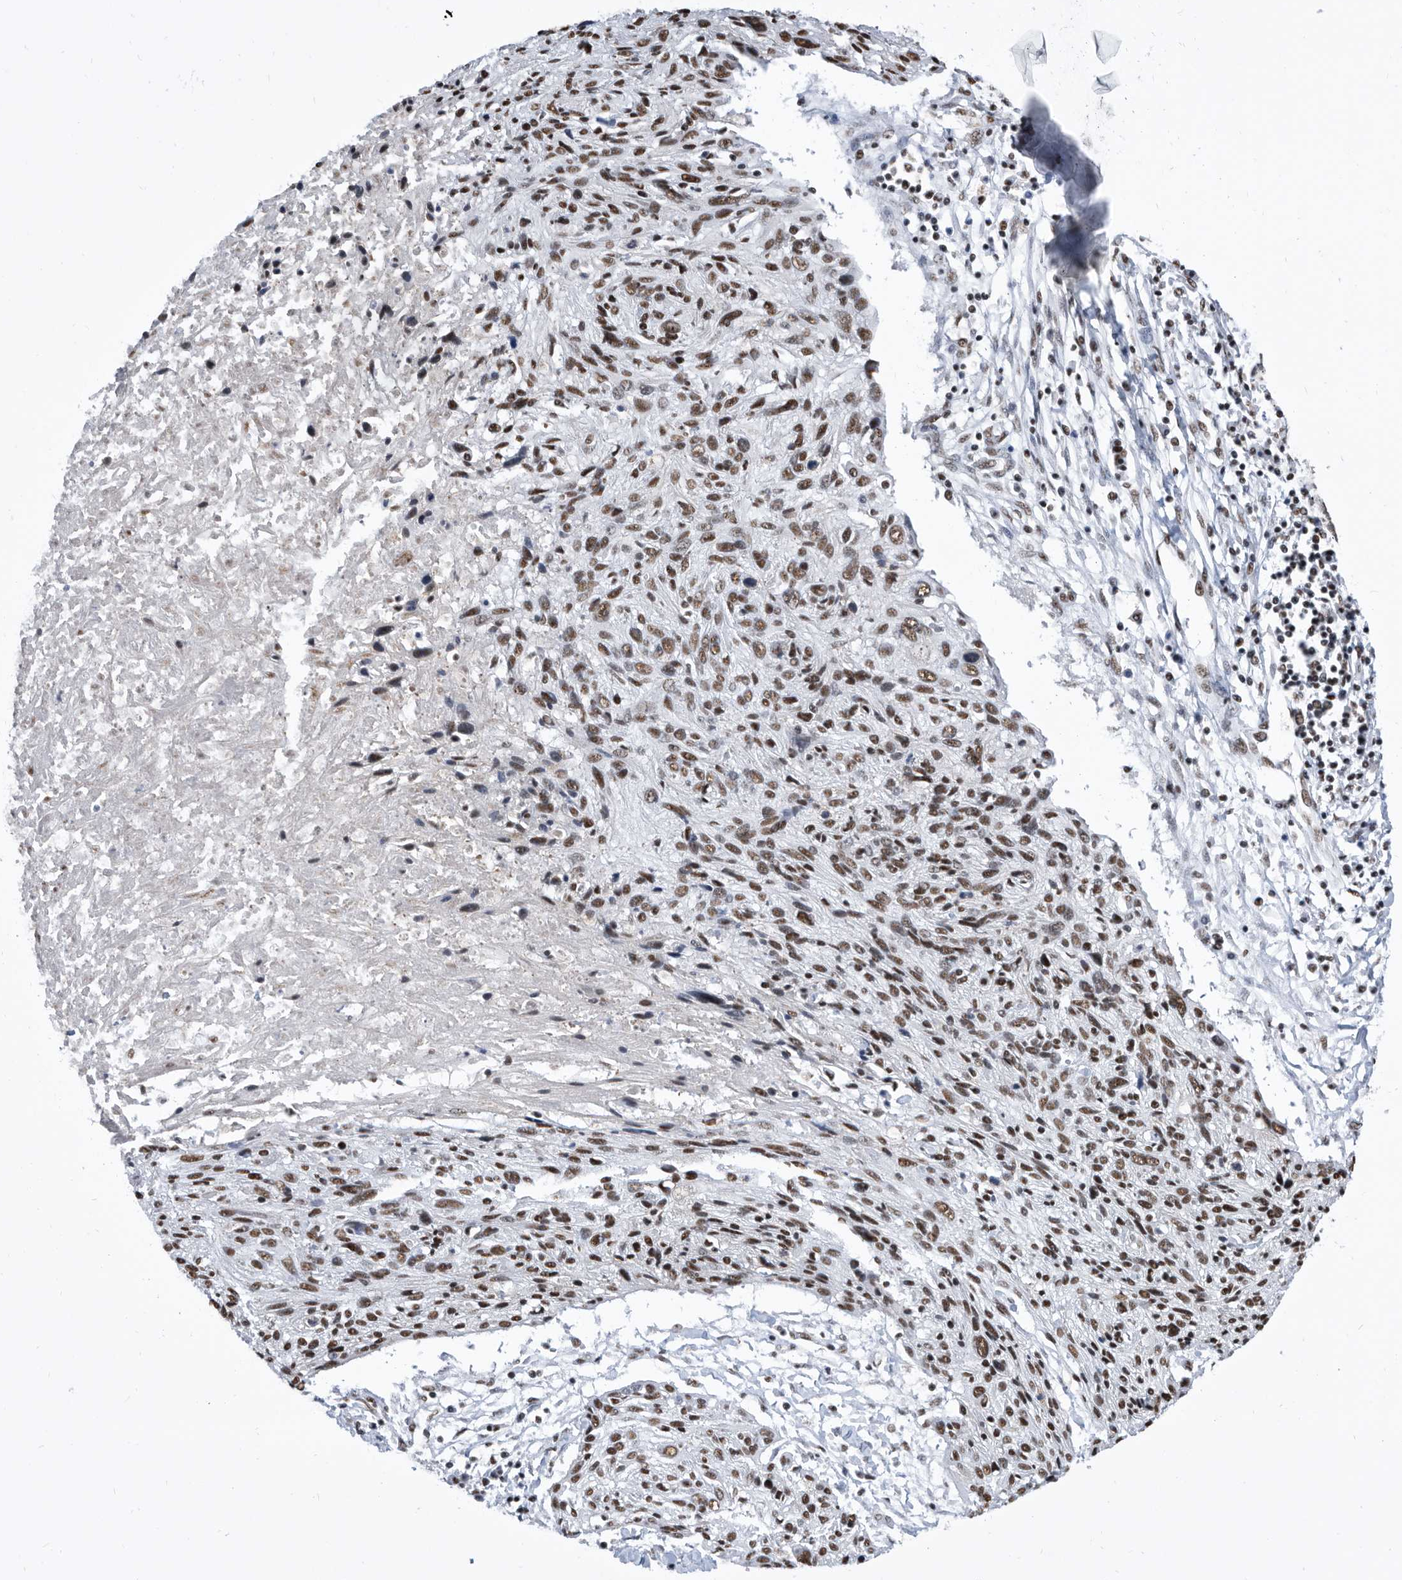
{"staining": {"intensity": "moderate", "quantity": ">75%", "location": "nuclear"}, "tissue": "cervical cancer", "cell_type": "Tumor cells", "image_type": "cancer", "snomed": [{"axis": "morphology", "description": "Squamous cell carcinoma, NOS"}, {"axis": "topography", "description": "Cervix"}], "caption": "An immunohistochemistry photomicrograph of neoplastic tissue is shown. Protein staining in brown highlights moderate nuclear positivity in squamous cell carcinoma (cervical) within tumor cells.", "gene": "SF3A1", "patient": {"sex": "female", "age": 51}}